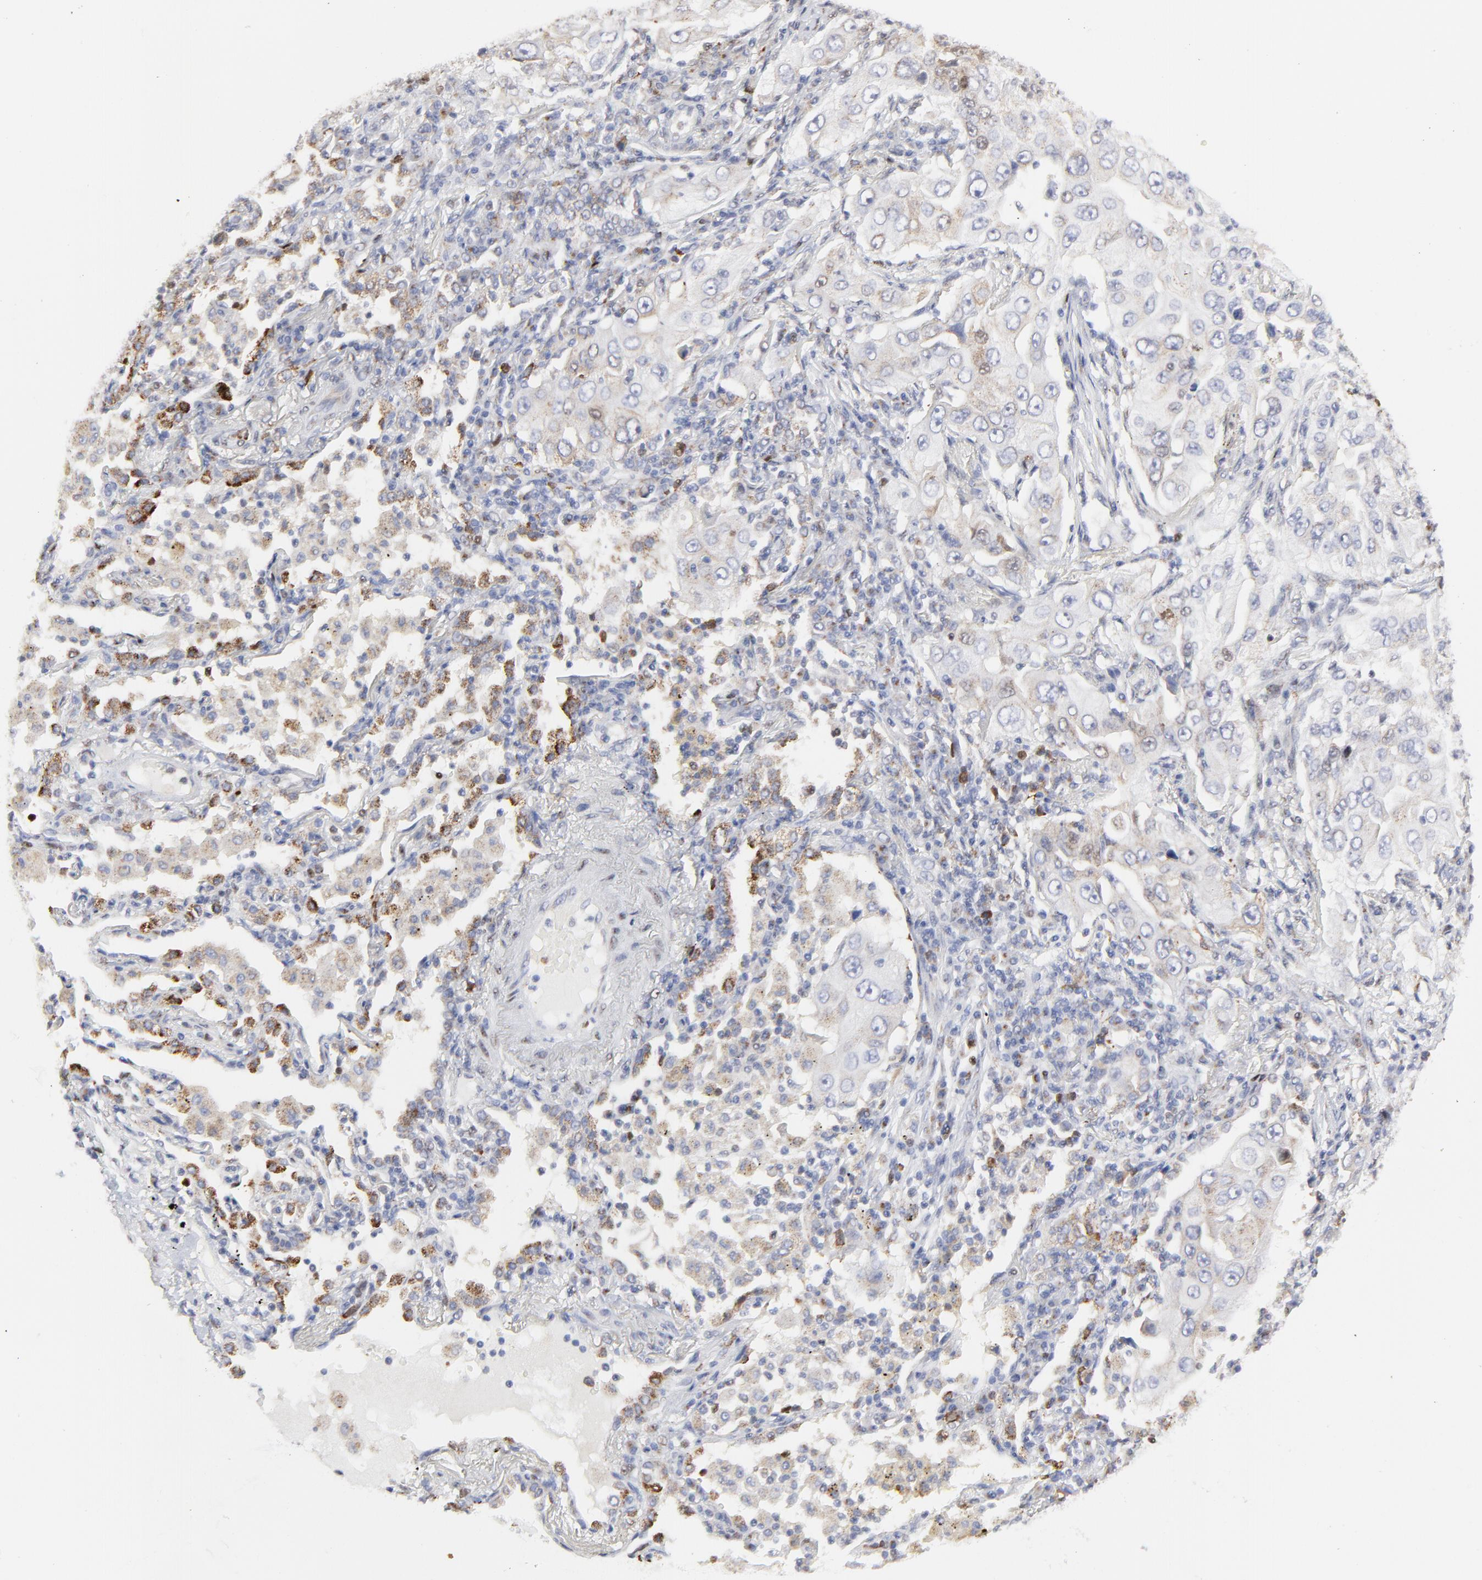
{"staining": {"intensity": "weak", "quantity": "<25%", "location": "cytoplasmic/membranous"}, "tissue": "lung cancer", "cell_type": "Tumor cells", "image_type": "cancer", "snomed": [{"axis": "morphology", "description": "Adenocarcinoma, NOS"}, {"axis": "topography", "description": "Lung"}], "caption": "Immunohistochemical staining of human lung cancer (adenocarcinoma) reveals no significant expression in tumor cells. Nuclei are stained in blue.", "gene": "NCAPH", "patient": {"sex": "male", "age": 84}}